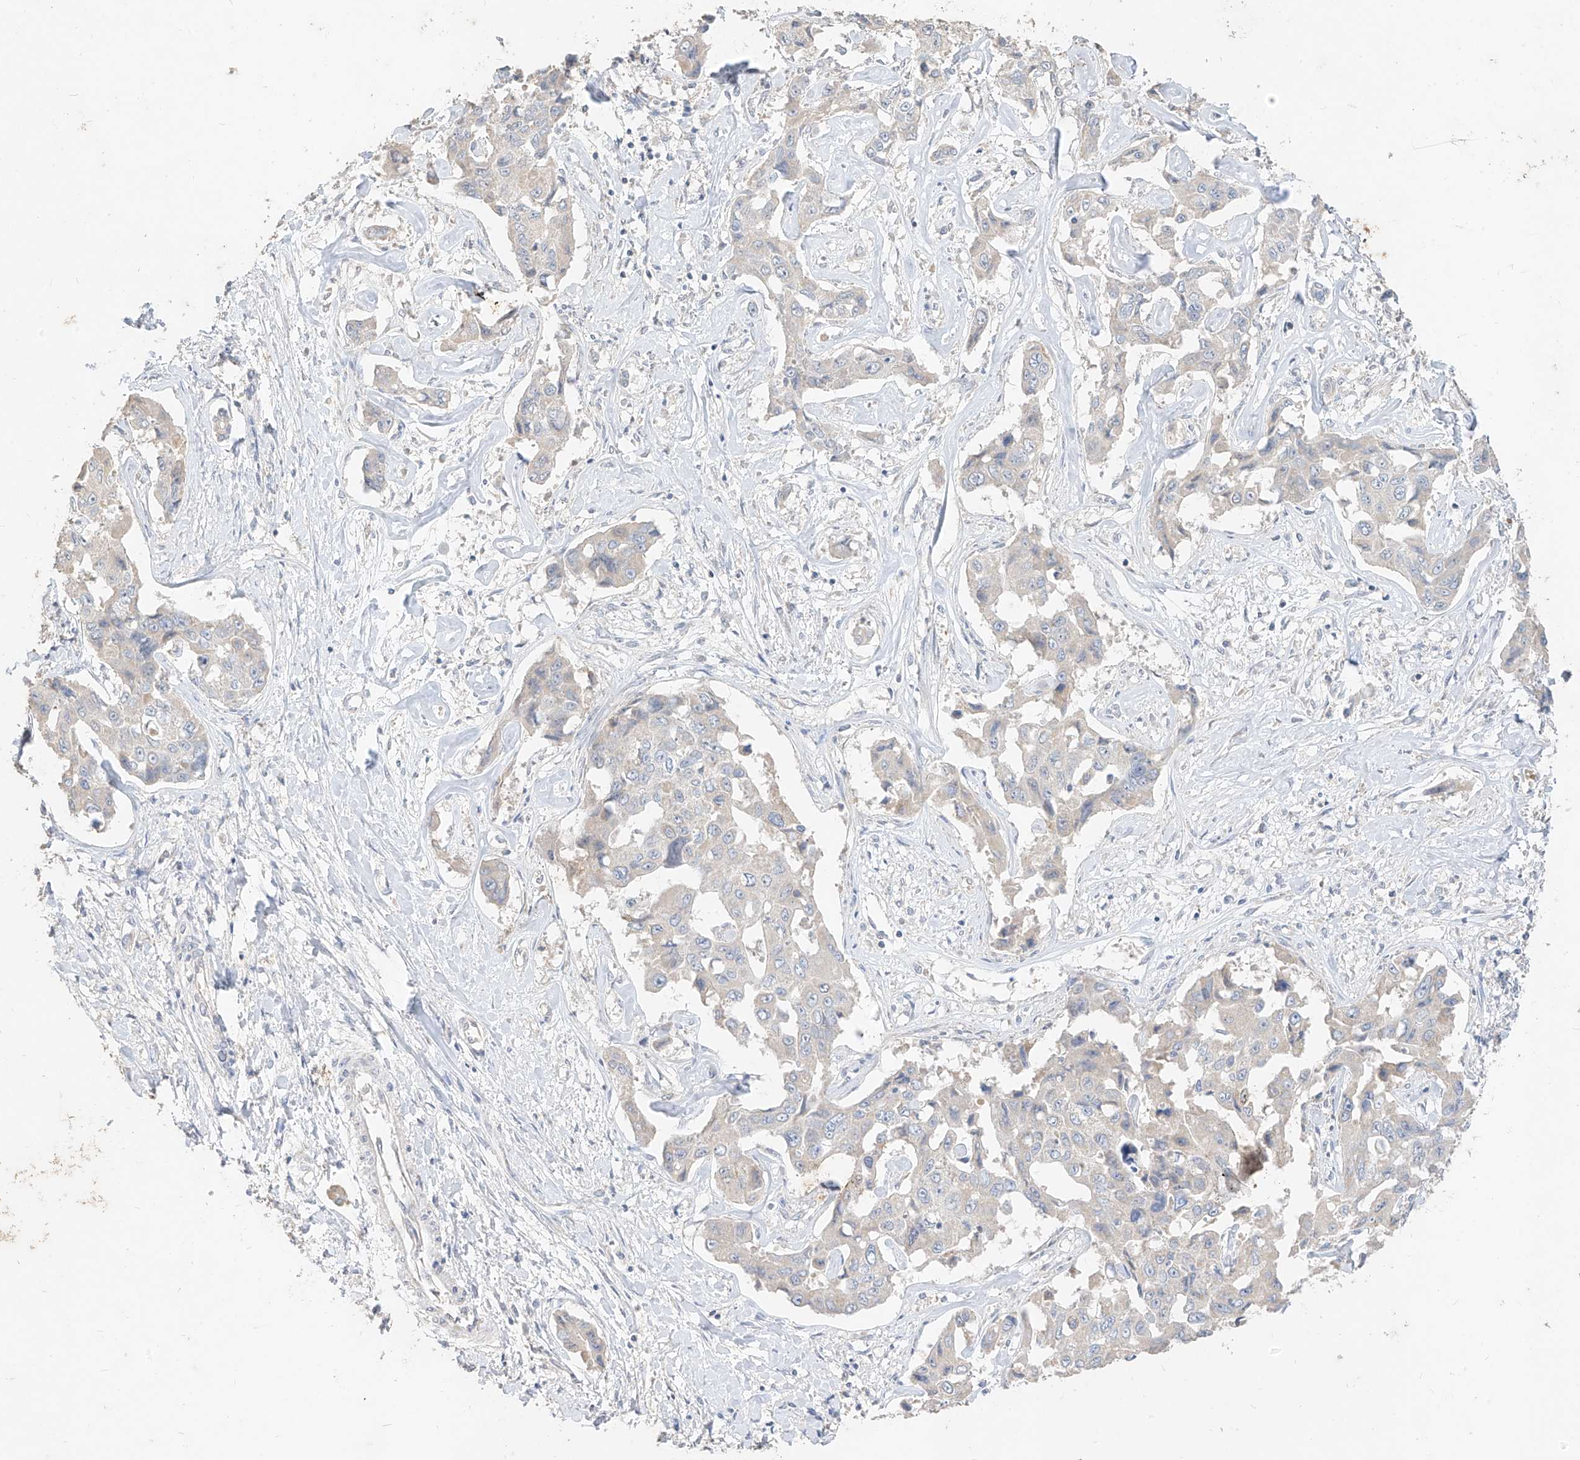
{"staining": {"intensity": "negative", "quantity": "none", "location": "none"}, "tissue": "liver cancer", "cell_type": "Tumor cells", "image_type": "cancer", "snomed": [{"axis": "morphology", "description": "Cholangiocarcinoma"}, {"axis": "topography", "description": "Liver"}], "caption": "Immunohistochemistry photomicrograph of human cholangiocarcinoma (liver) stained for a protein (brown), which exhibits no expression in tumor cells.", "gene": "ZZEF1", "patient": {"sex": "male", "age": 59}}